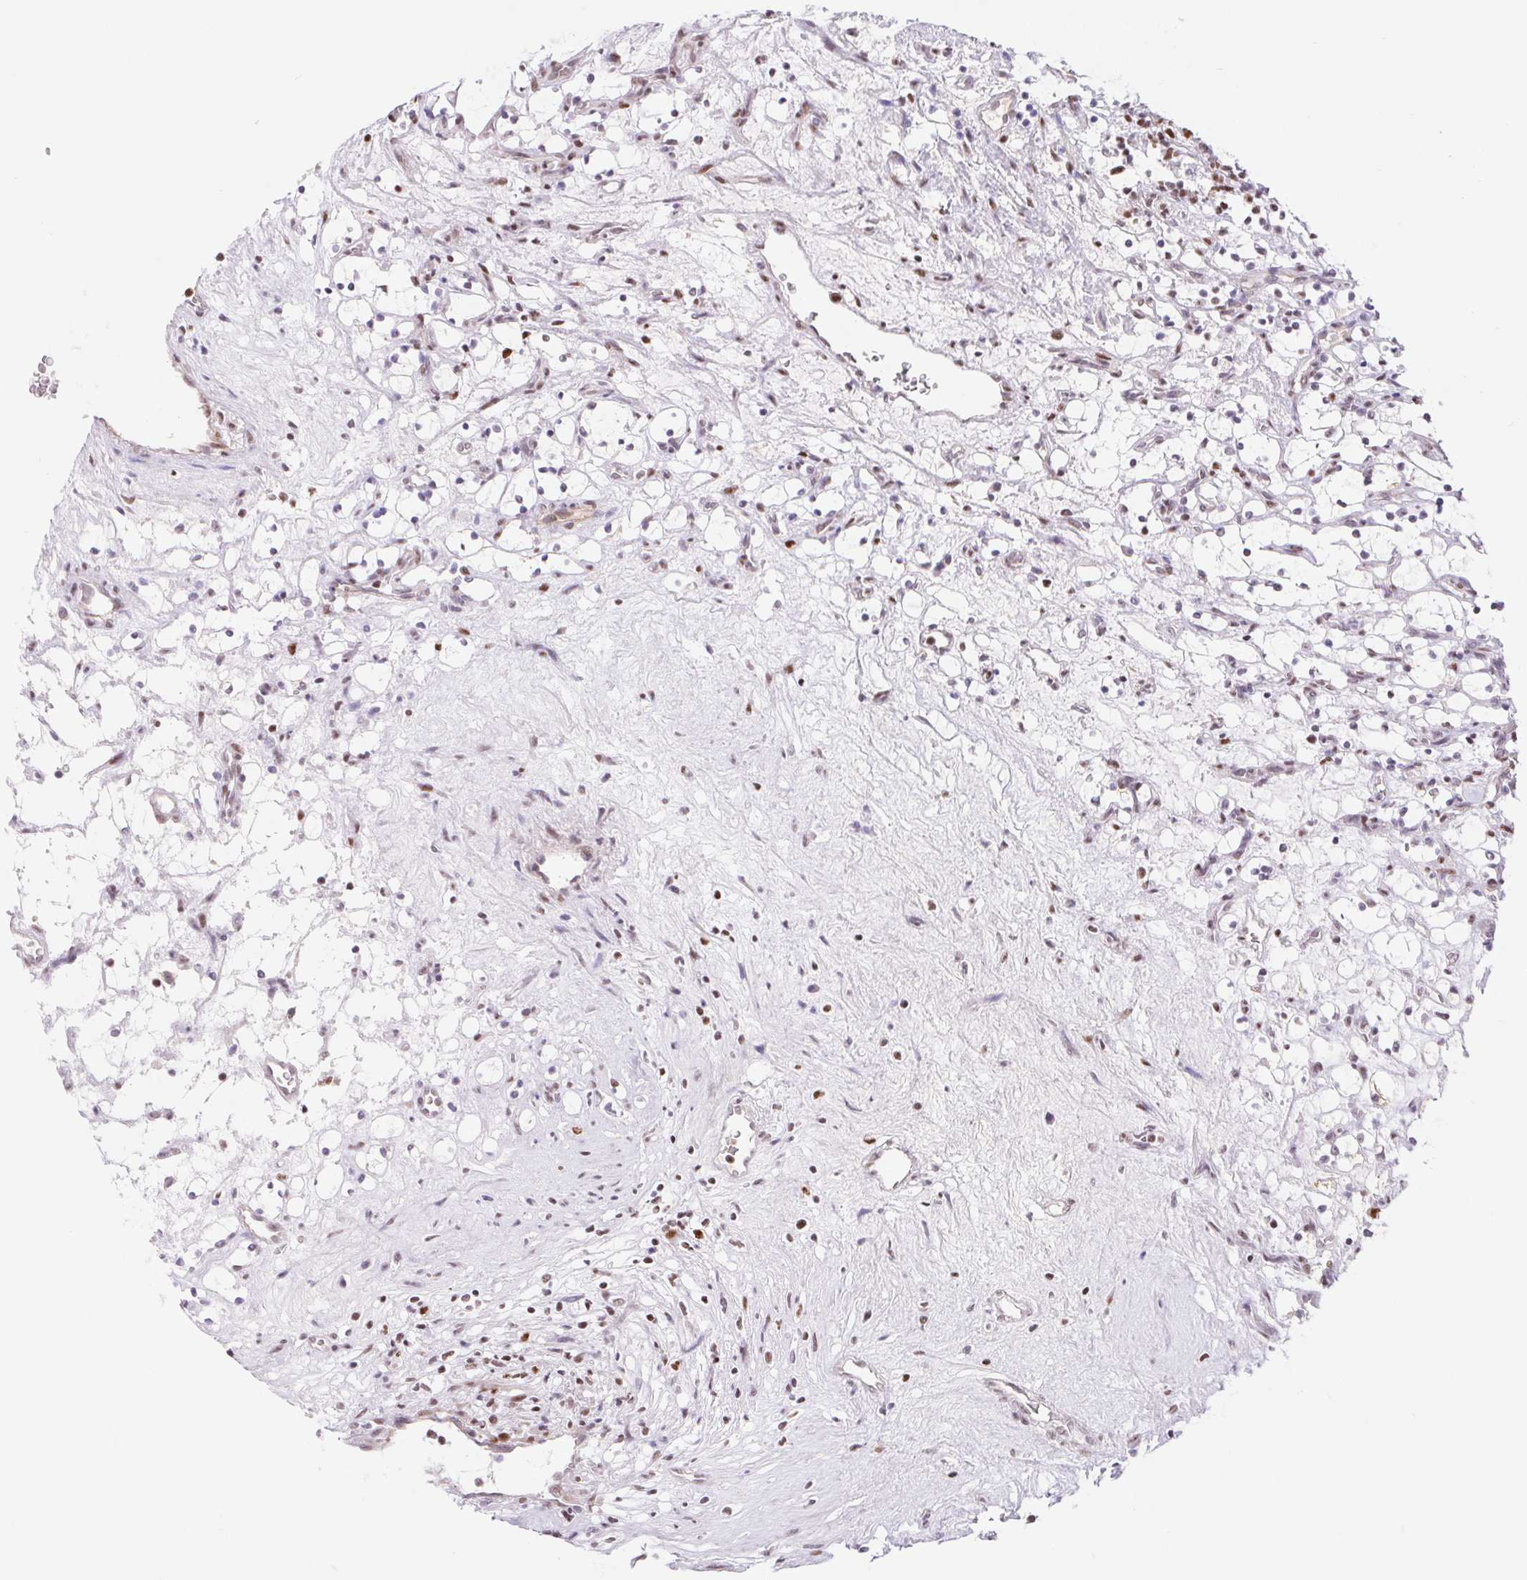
{"staining": {"intensity": "negative", "quantity": "none", "location": "none"}, "tissue": "renal cancer", "cell_type": "Tumor cells", "image_type": "cancer", "snomed": [{"axis": "morphology", "description": "Adenocarcinoma, NOS"}, {"axis": "topography", "description": "Kidney"}], "caption": "Immunohistochemistry (IHC) photomicrograph of neoplastic tissue: renal cancer stained with DAB demonstrates no significant protein positivity in tumor cells. The staining is performed using DAB (3,3'-diaminobenzidine) brown chromogen with nuclei counter-stained in using hematoxylin.", "gene": "TRERF1", "patient": {"sex": "female", "age": 69}}